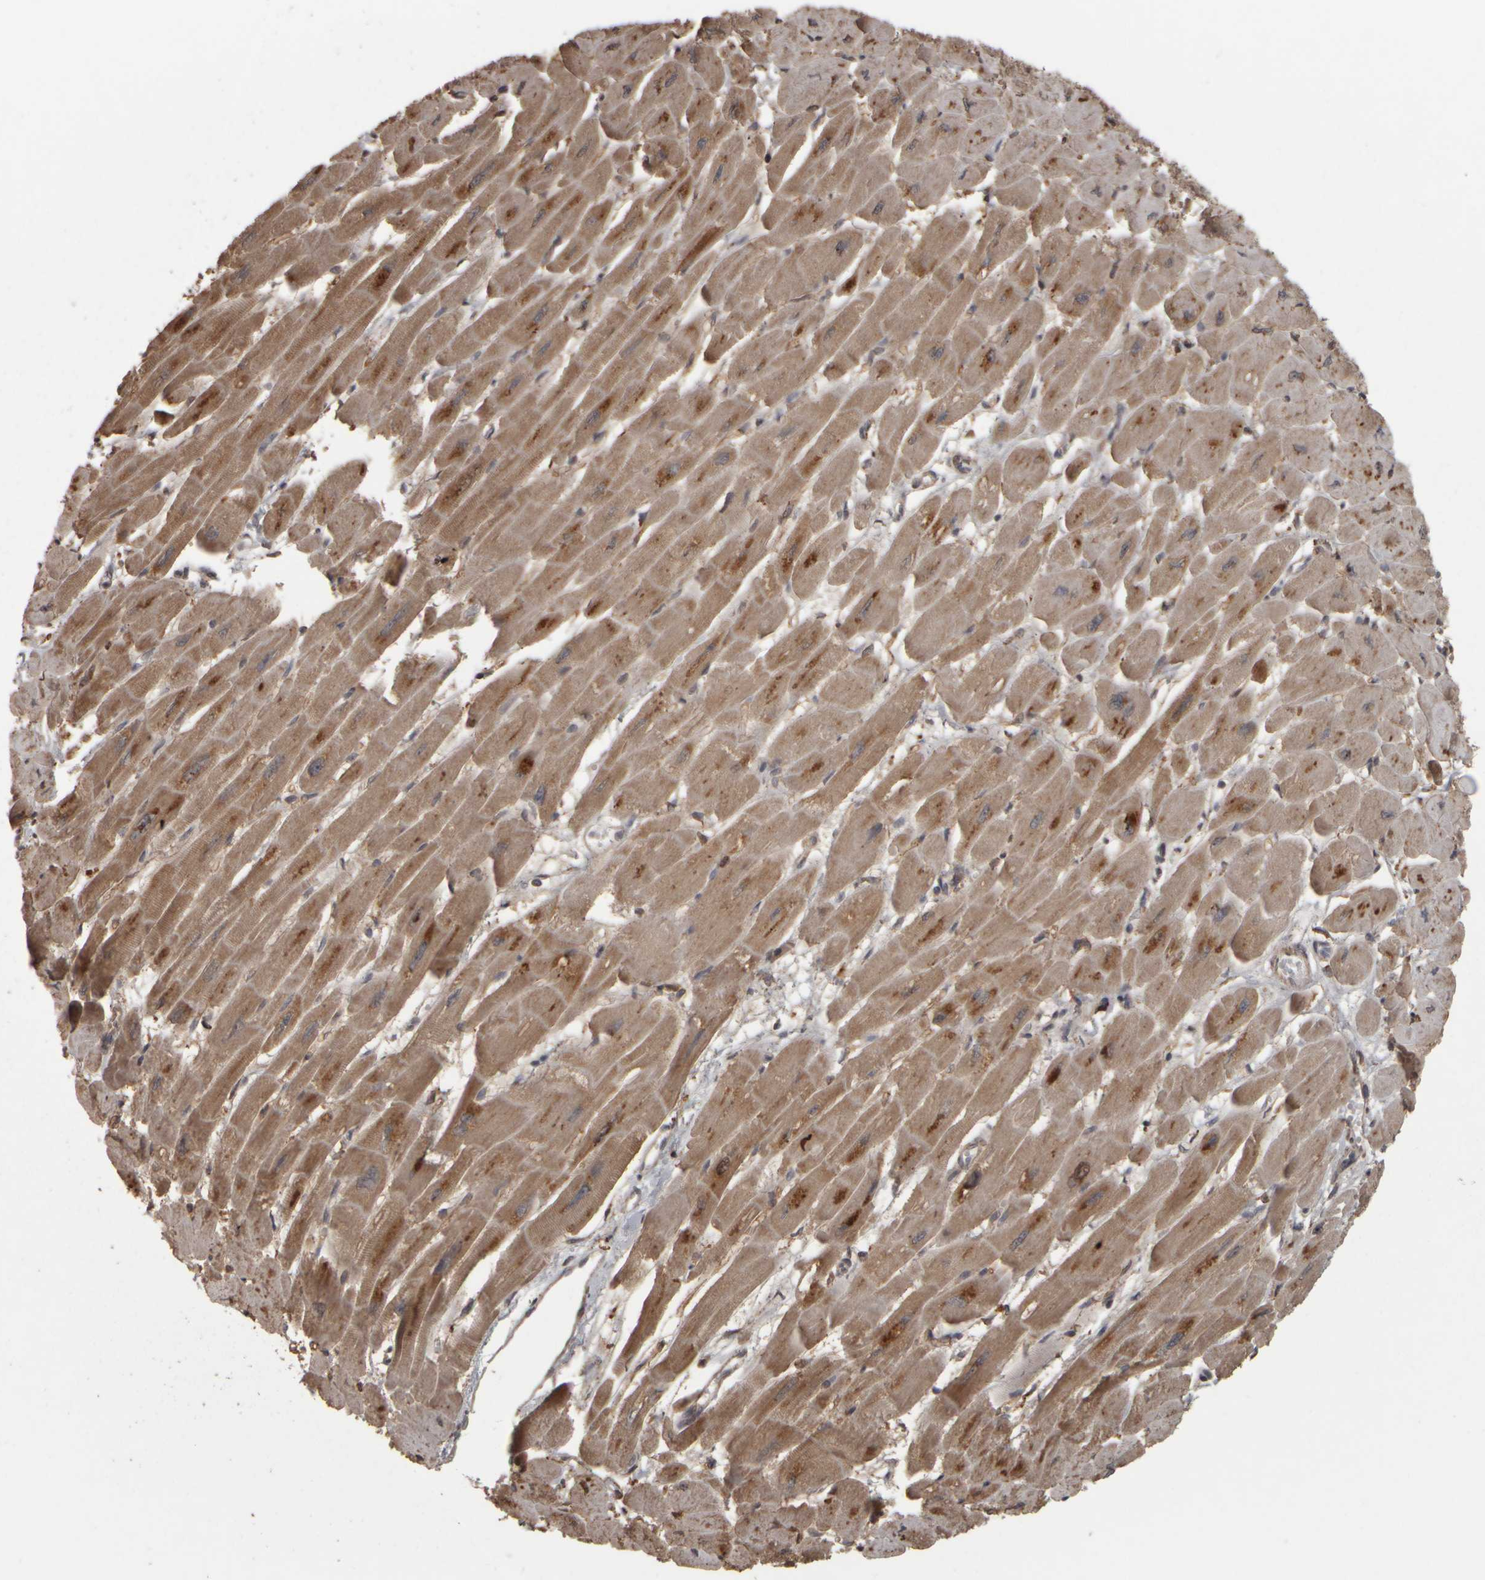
{"staining": {"intensity": "moderate", "quantity": ">75%", "location": "cytoplasmic/membranous"}, "tissue": "heart muscle", "cell_type": "Cardiomyocytes", "image_type": "normal", "snomed": [{"axis": "morphology", "description": "Normal tissue, NOS"}, {"axis": "topography", "description": "Heart"}], "caption": "IHC photomicrograph of normal human heart muscle stained for a protein (brown), which reveals medium levels of moderate cytoplasmic/membranous expression in about >75% of cardiomyocytes.", "gene": "AGBL3", "patient": {"sex": "female", "age": 54}}